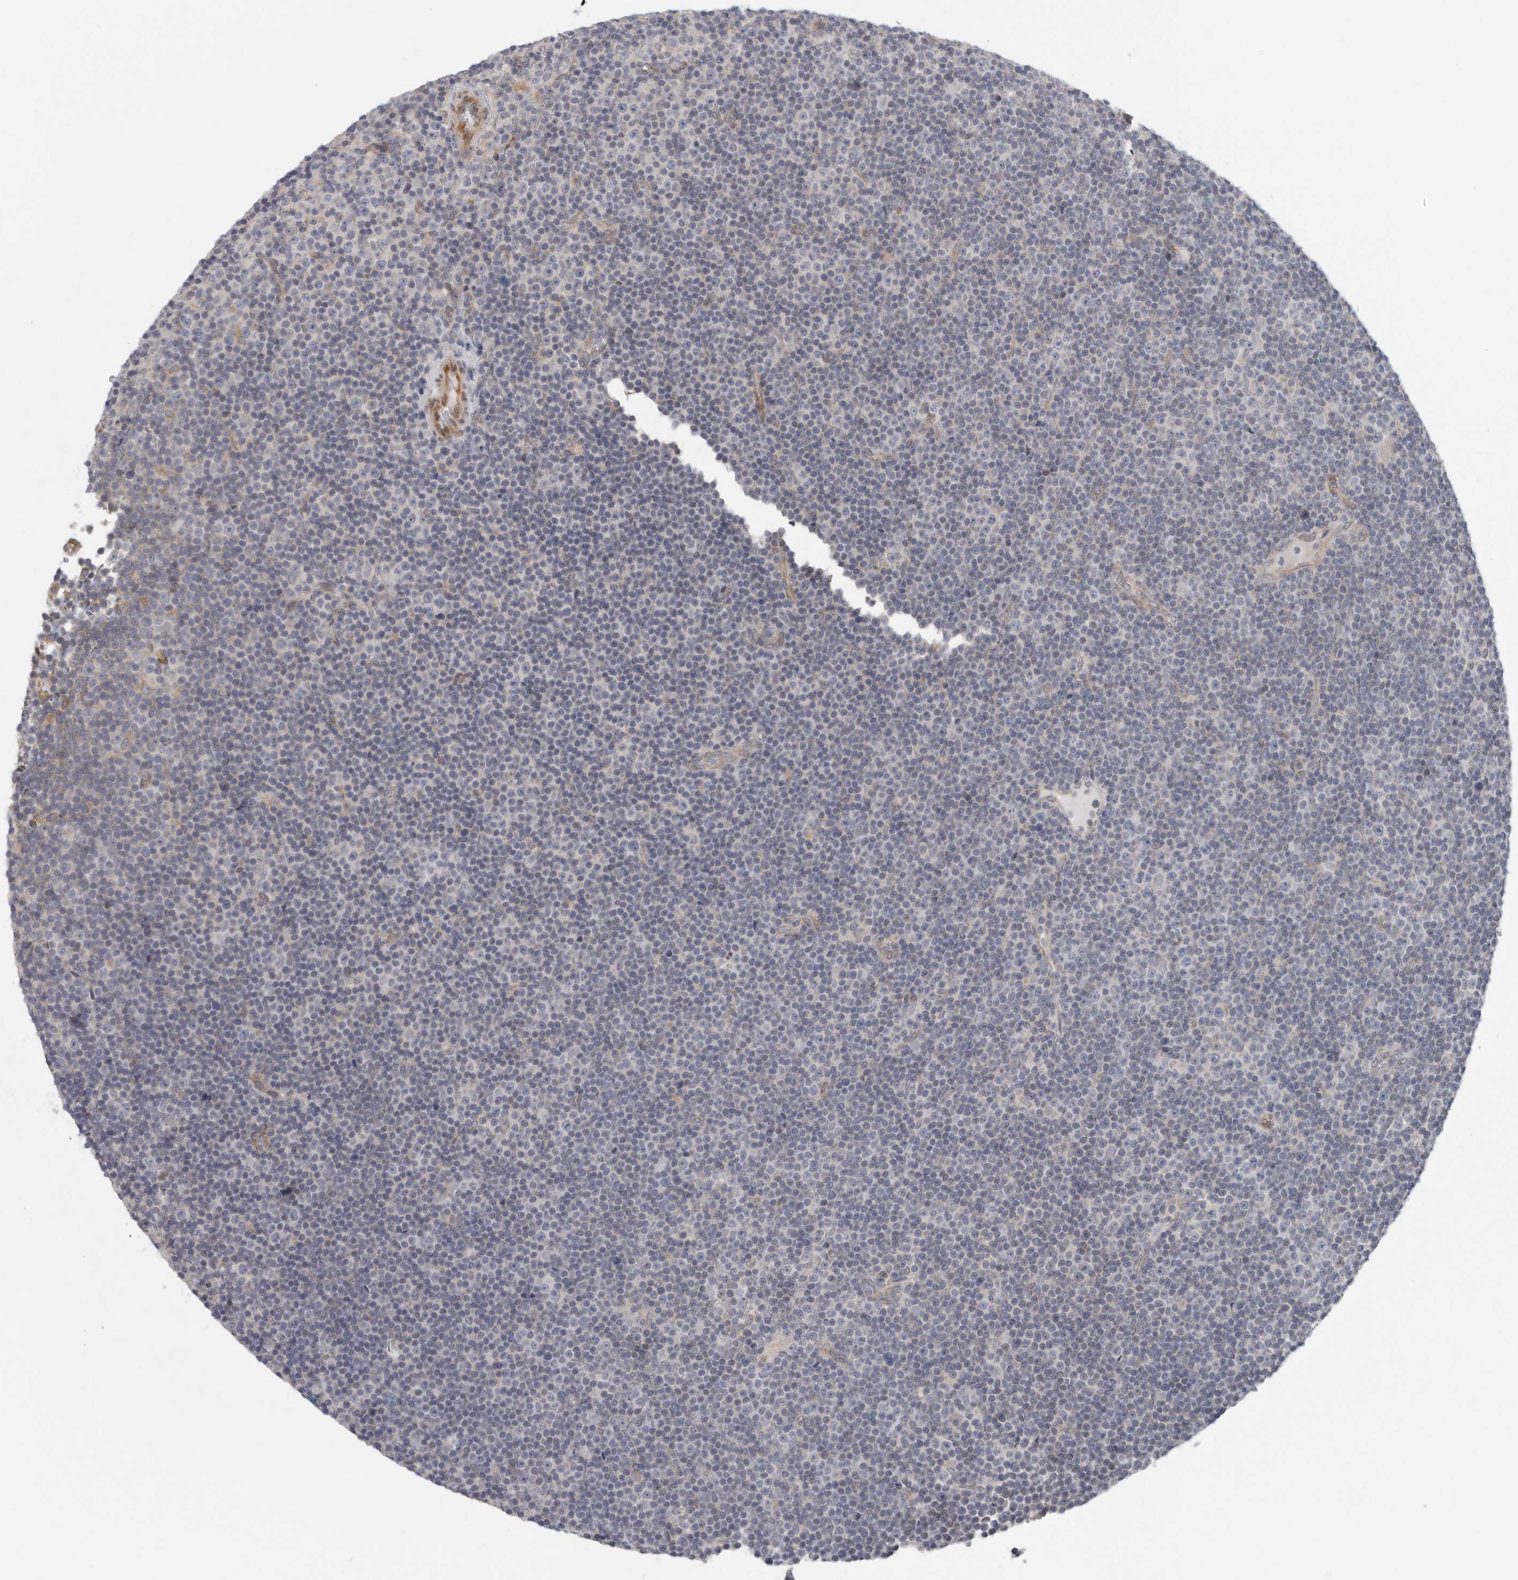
{"staining": {"intensity": "negative", "quantity": "none", "location": "none"}, "tissue": "lymphoma", "cell_type": "Tumor cells", "image_type": "cancer", "snomed": [{"axis": "morphology", "description": "Malignant lymphoma, non-Hodgkin's type, Low grade"}, {"axis": "topography", "description": "Lymph node"}], "caption": "This is a image of immunohistochemistry staining of lymphoma, which shows no positivity in tumor cells.", "gene": "BCAP29", "patient": {"sex": "female", "age": 67}}